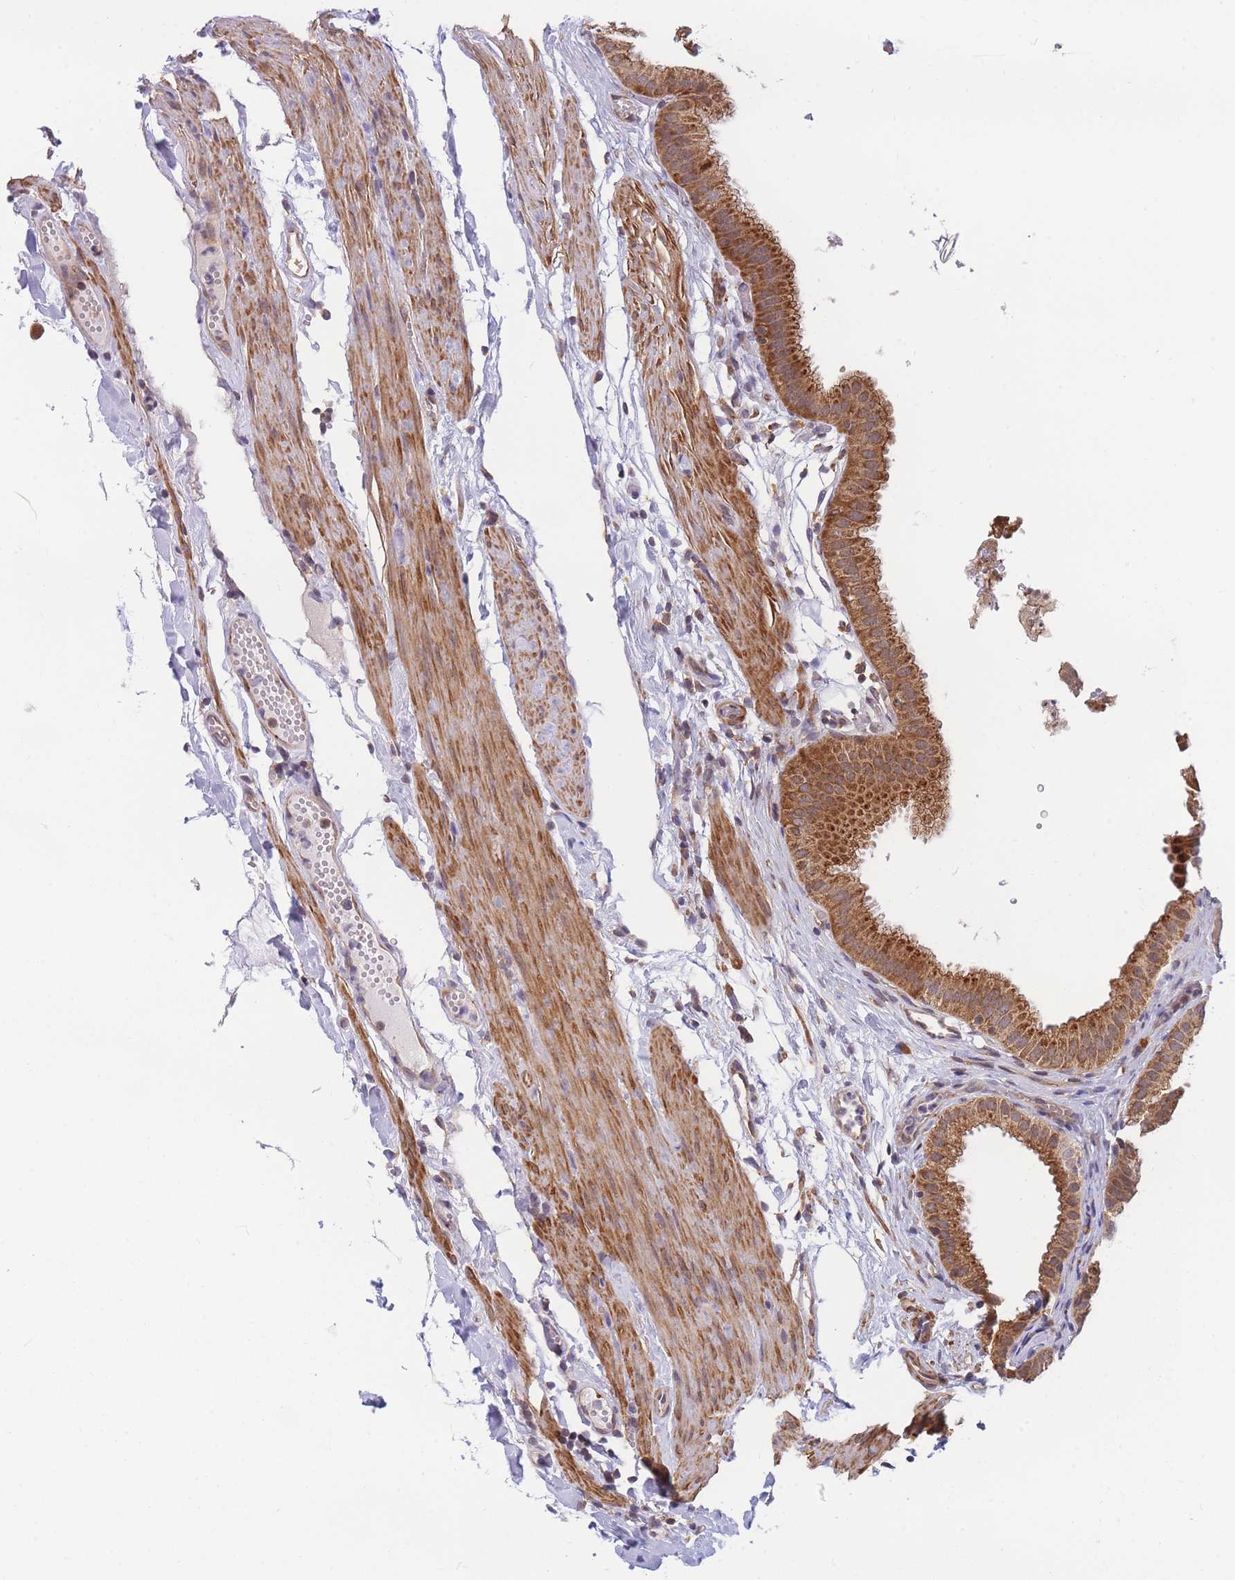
{"staining": {"intensity": "strong", "quantity": ">75%", "location": "cytoplasmic/membranous"}, "tissue": "gallbladder", "cell_type": "Glandular cells", "image_type": "normal", "snomed": [{"axis": "morphology", "description": "Normal tissue, NOS"}, {"axis": "topography", "description": "Gallbladder"}], "caption": "This photomicrograph displays immunohistochemistry (IHC) staining of unremarkable gallbladder, with high strong cytoplasmic/membranous positivity in approximately >75% of glandular cells.", "gene": "ENSG00000276345", "patient": {"sex": "female", "age": 61}}